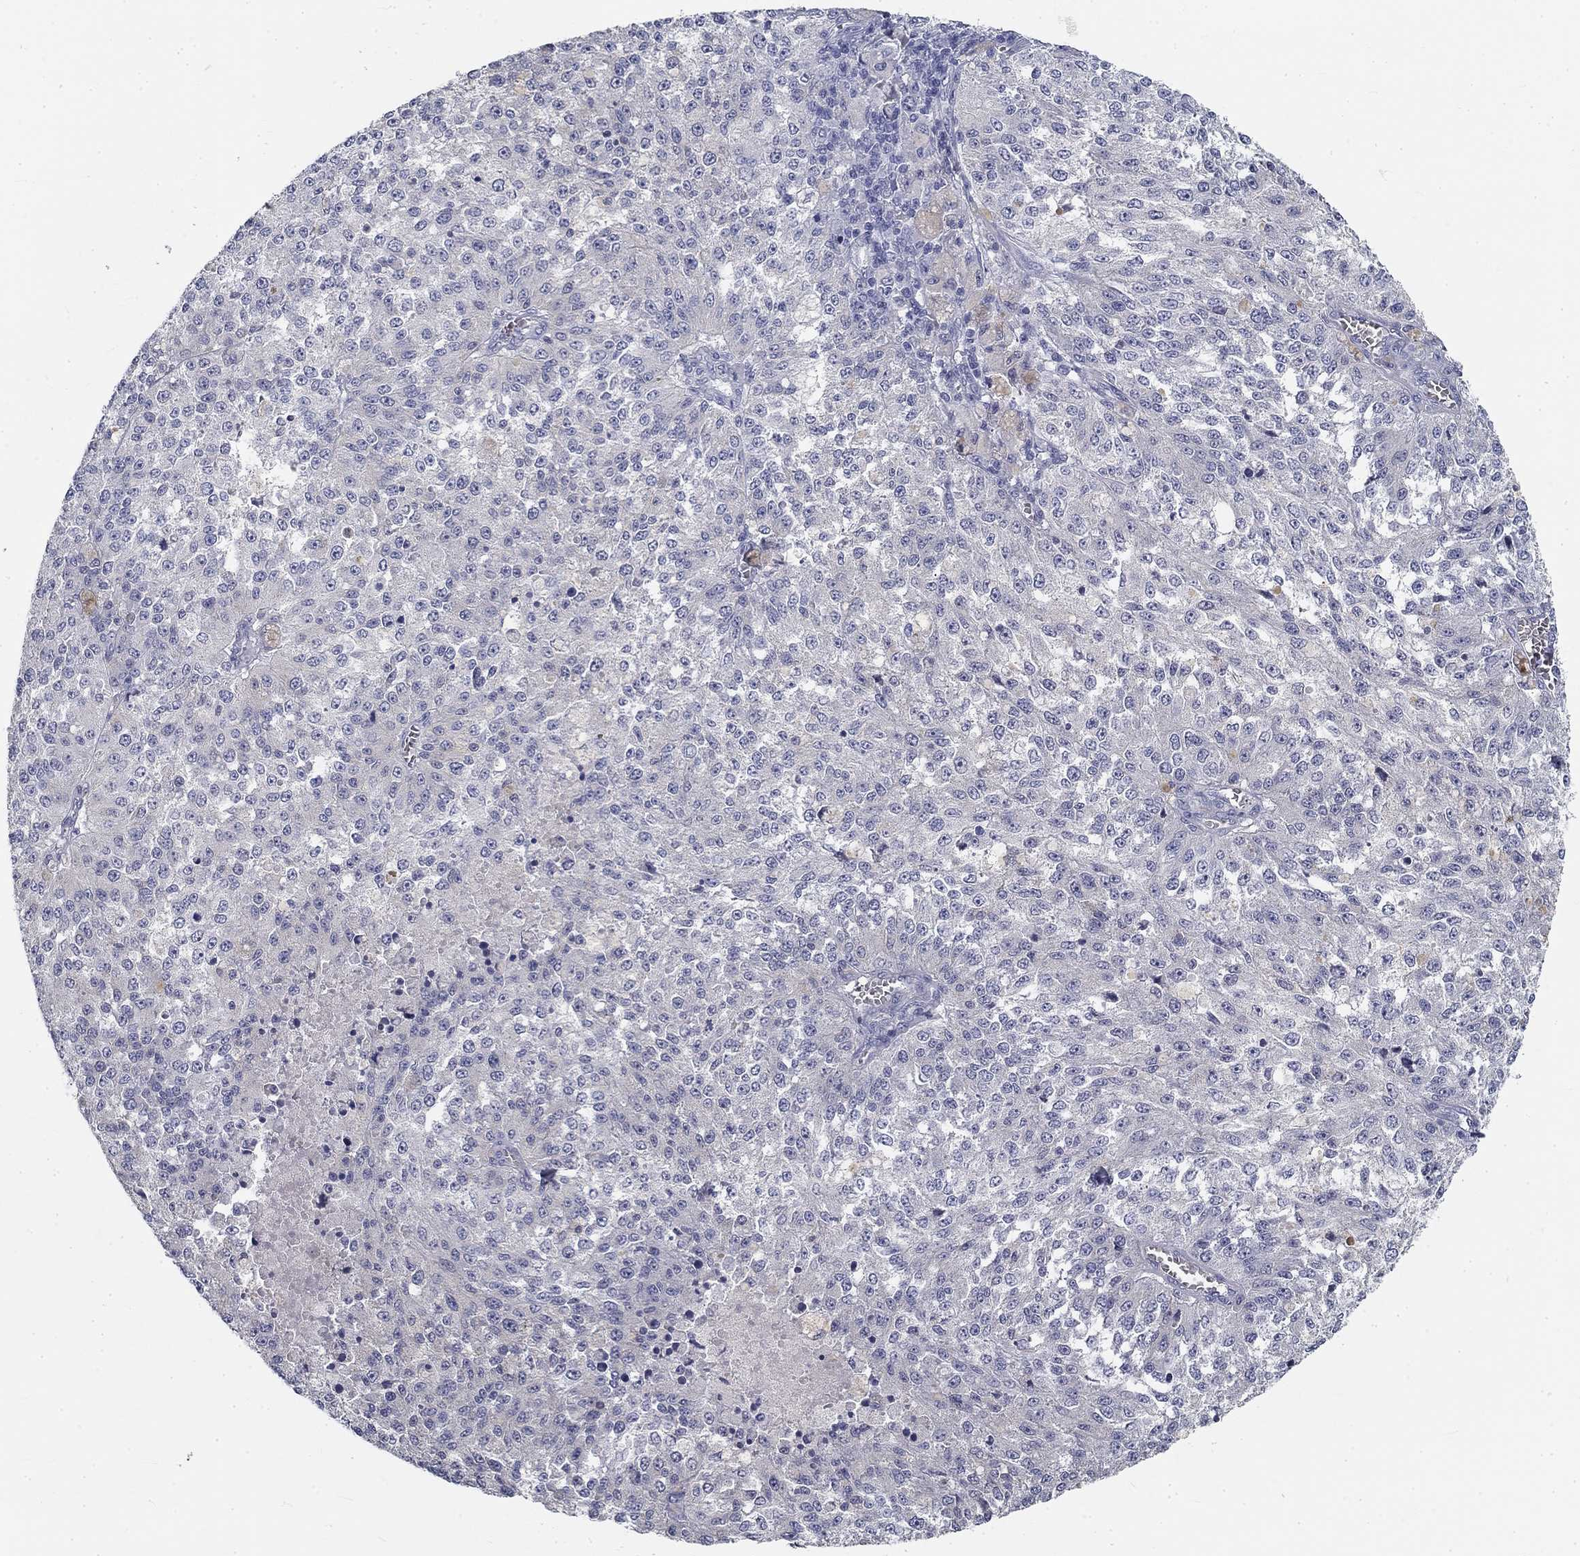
{"staining": {"intensity": "negative", "quantity": "none", "location": "none"}, "tissue": "melanoma", "cell_type": "Tumor cells", "image_type": "cancer", "snomed": [{"axis": "morphology", "description": "Malignant melanoma, Metastatic site"}, {"axis": "topography", "description": "Lymph node"}], "caption": "IHC histopathology image of human malignant melanoma (metastatic site) stained for a protein (brown), which reveals no positivity in tumor cells. (Stains: DAB (3,3'-diaminobenzidine) immunohistochemistry with hematoxylin counter stain, Microscopy: brightfield microscopy at high magnification).", "gene": "GALNTL5", "patient": {"sex": "female", "age": 64}}